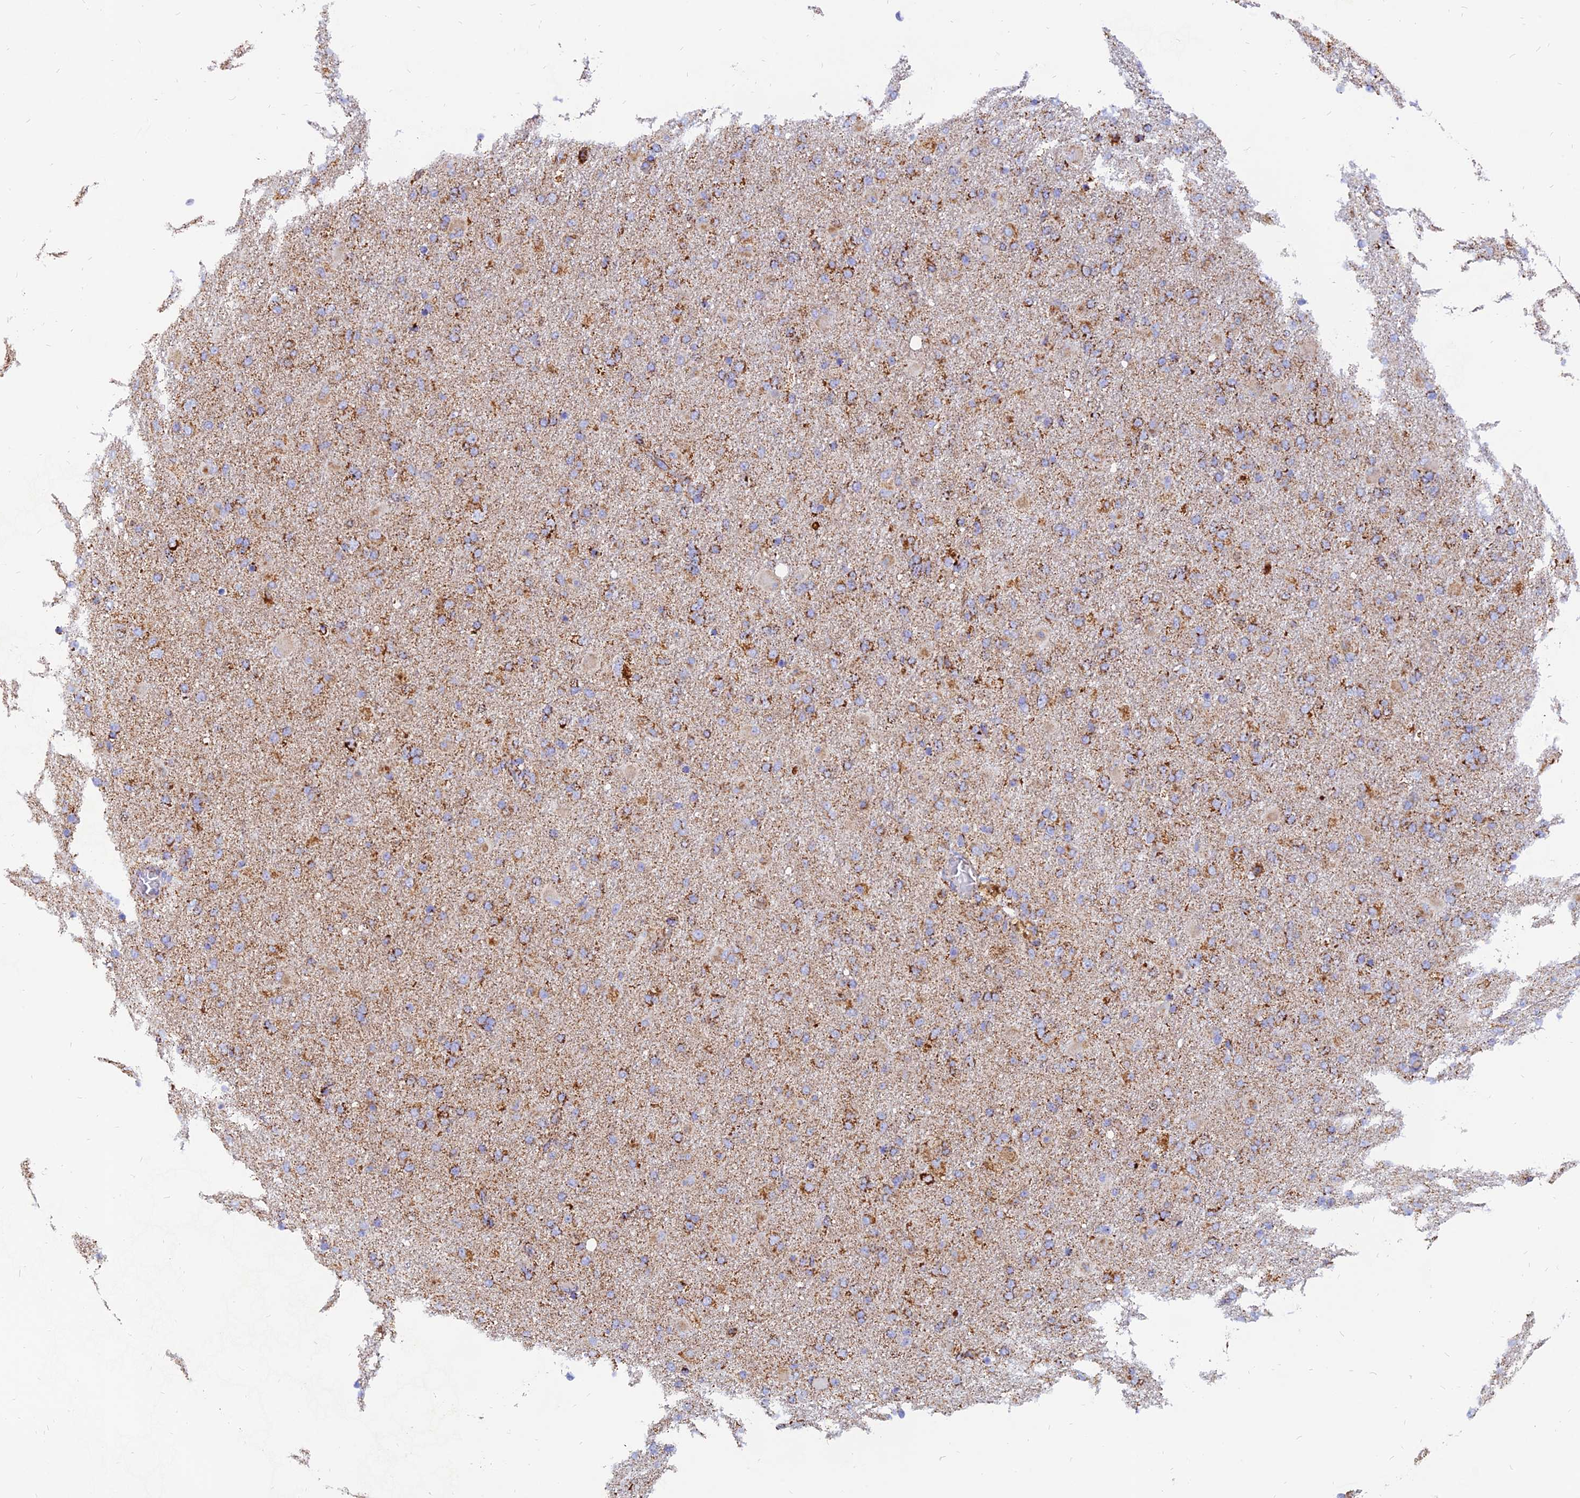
{"staining": {"intensity": "moderate", "quantity": ">75%", "location": "cytoplasmic/membranous"}, "tissue": "glioma", "cell_type": "Tumor cells", "image_type": "cancer", "snomed": [{"axis": "morphology", "description": "Glioma, malignant, Low grade"}, {"axis": "topography", "description": "Brain"}], "caption": "There is medium levels of moderate cytoplasmic/membranous expression in tumor cells of glioma, as demonstrated by immunohistochemical staining (brown color).", "gene": "NDUFB6", "patient": {"sex": "male", "age": 65}}